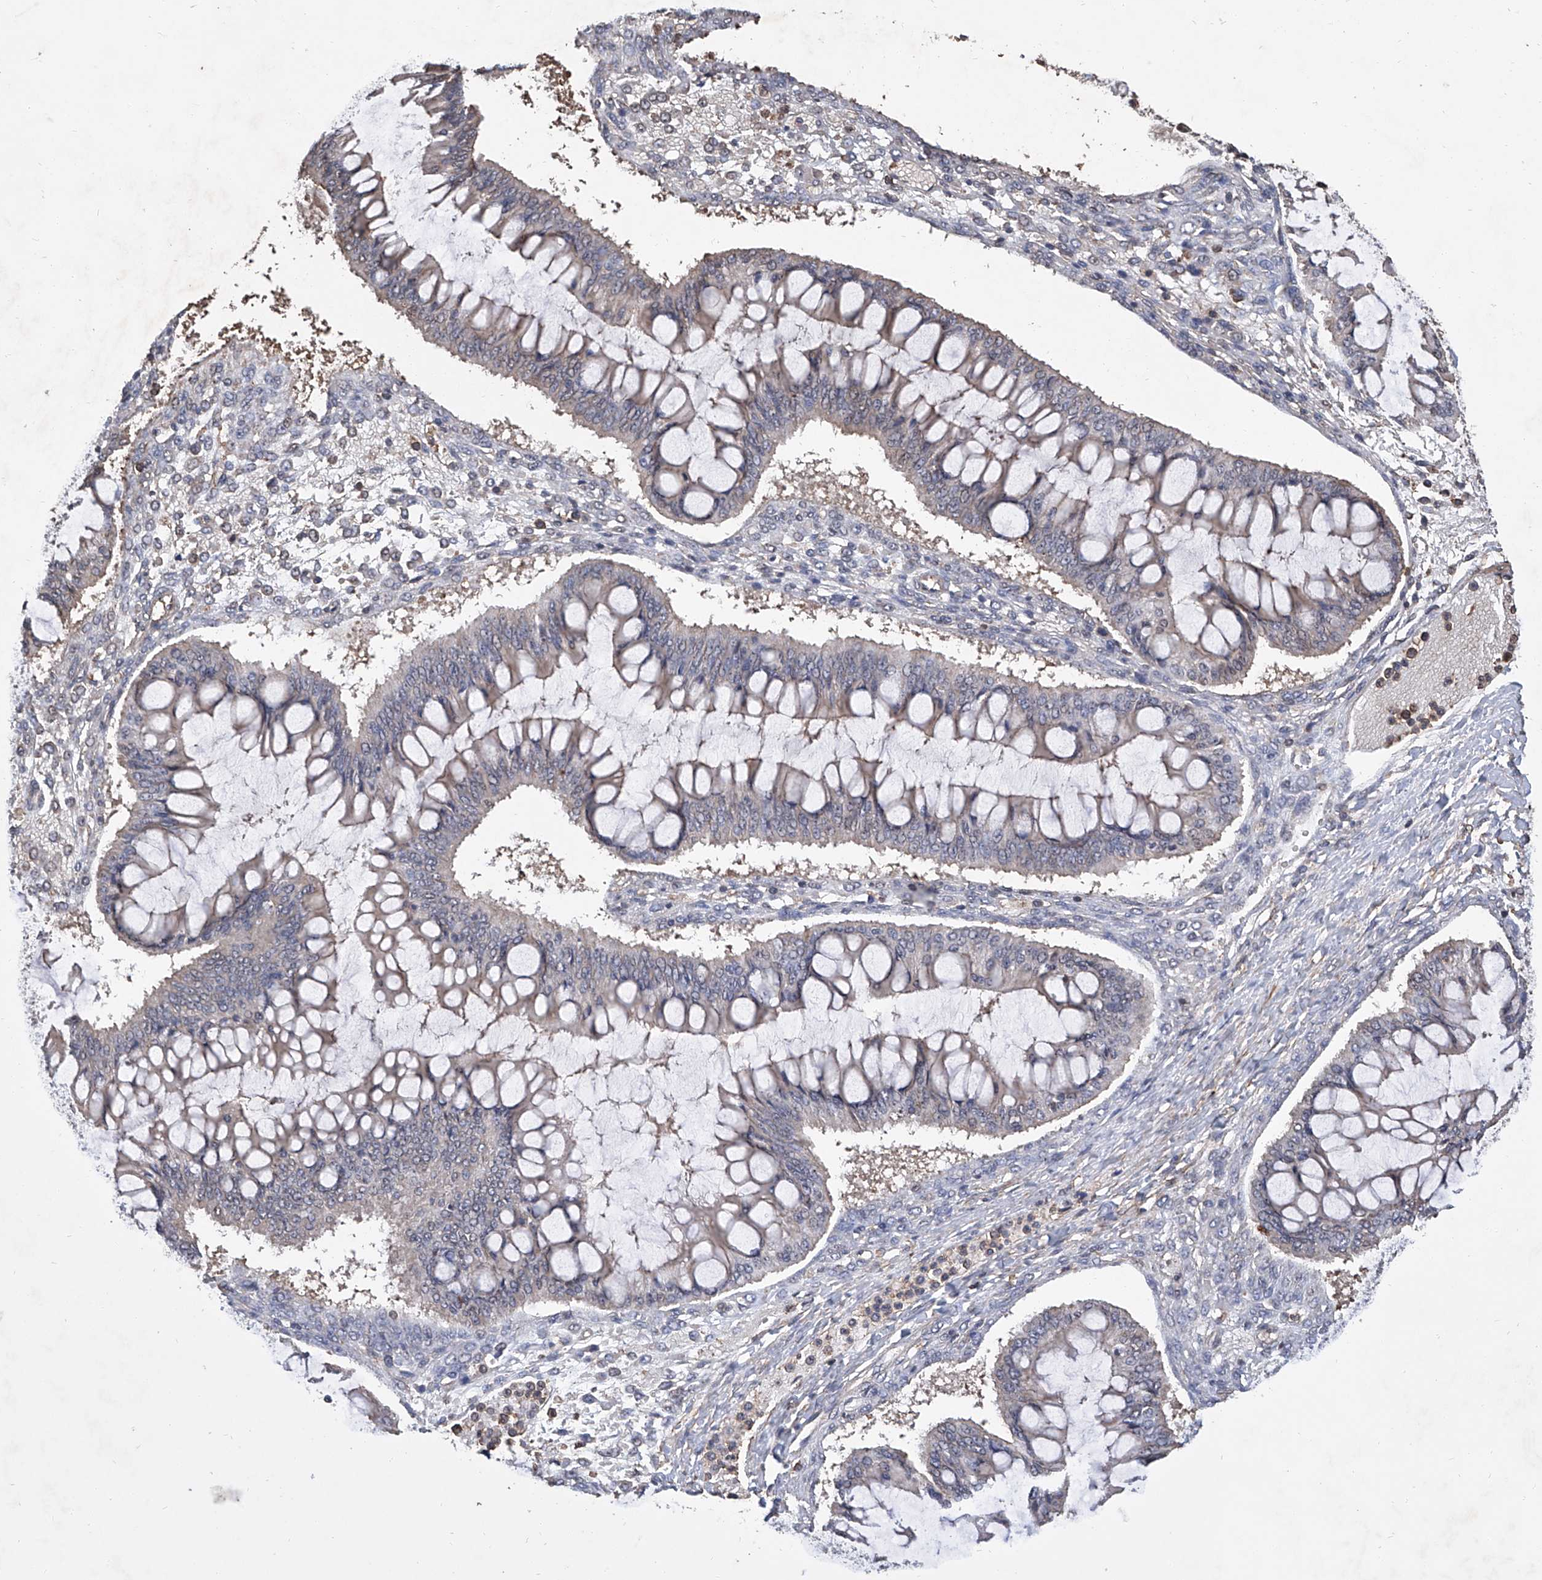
{"staining": {"intensity": "negative", "quantity": "none", "location": "none"}, "tissue": "ovarian cancer", "cell_type": "Tumor cells", "image_type": "cancer", "snomed": [{"axis": "morphology", "description": "Cystadenocarcinoma, mucinous, NOS"}, {"axis": "topography", "description": "Ovary"}], "caption": "DAB immunohistochemical staining of ovarian cancer exhibits no significant staining in tumor cells. Nuclei are stained in blue.", "gene": "GPT", "patient": {"sex": "female", "age": 73}}